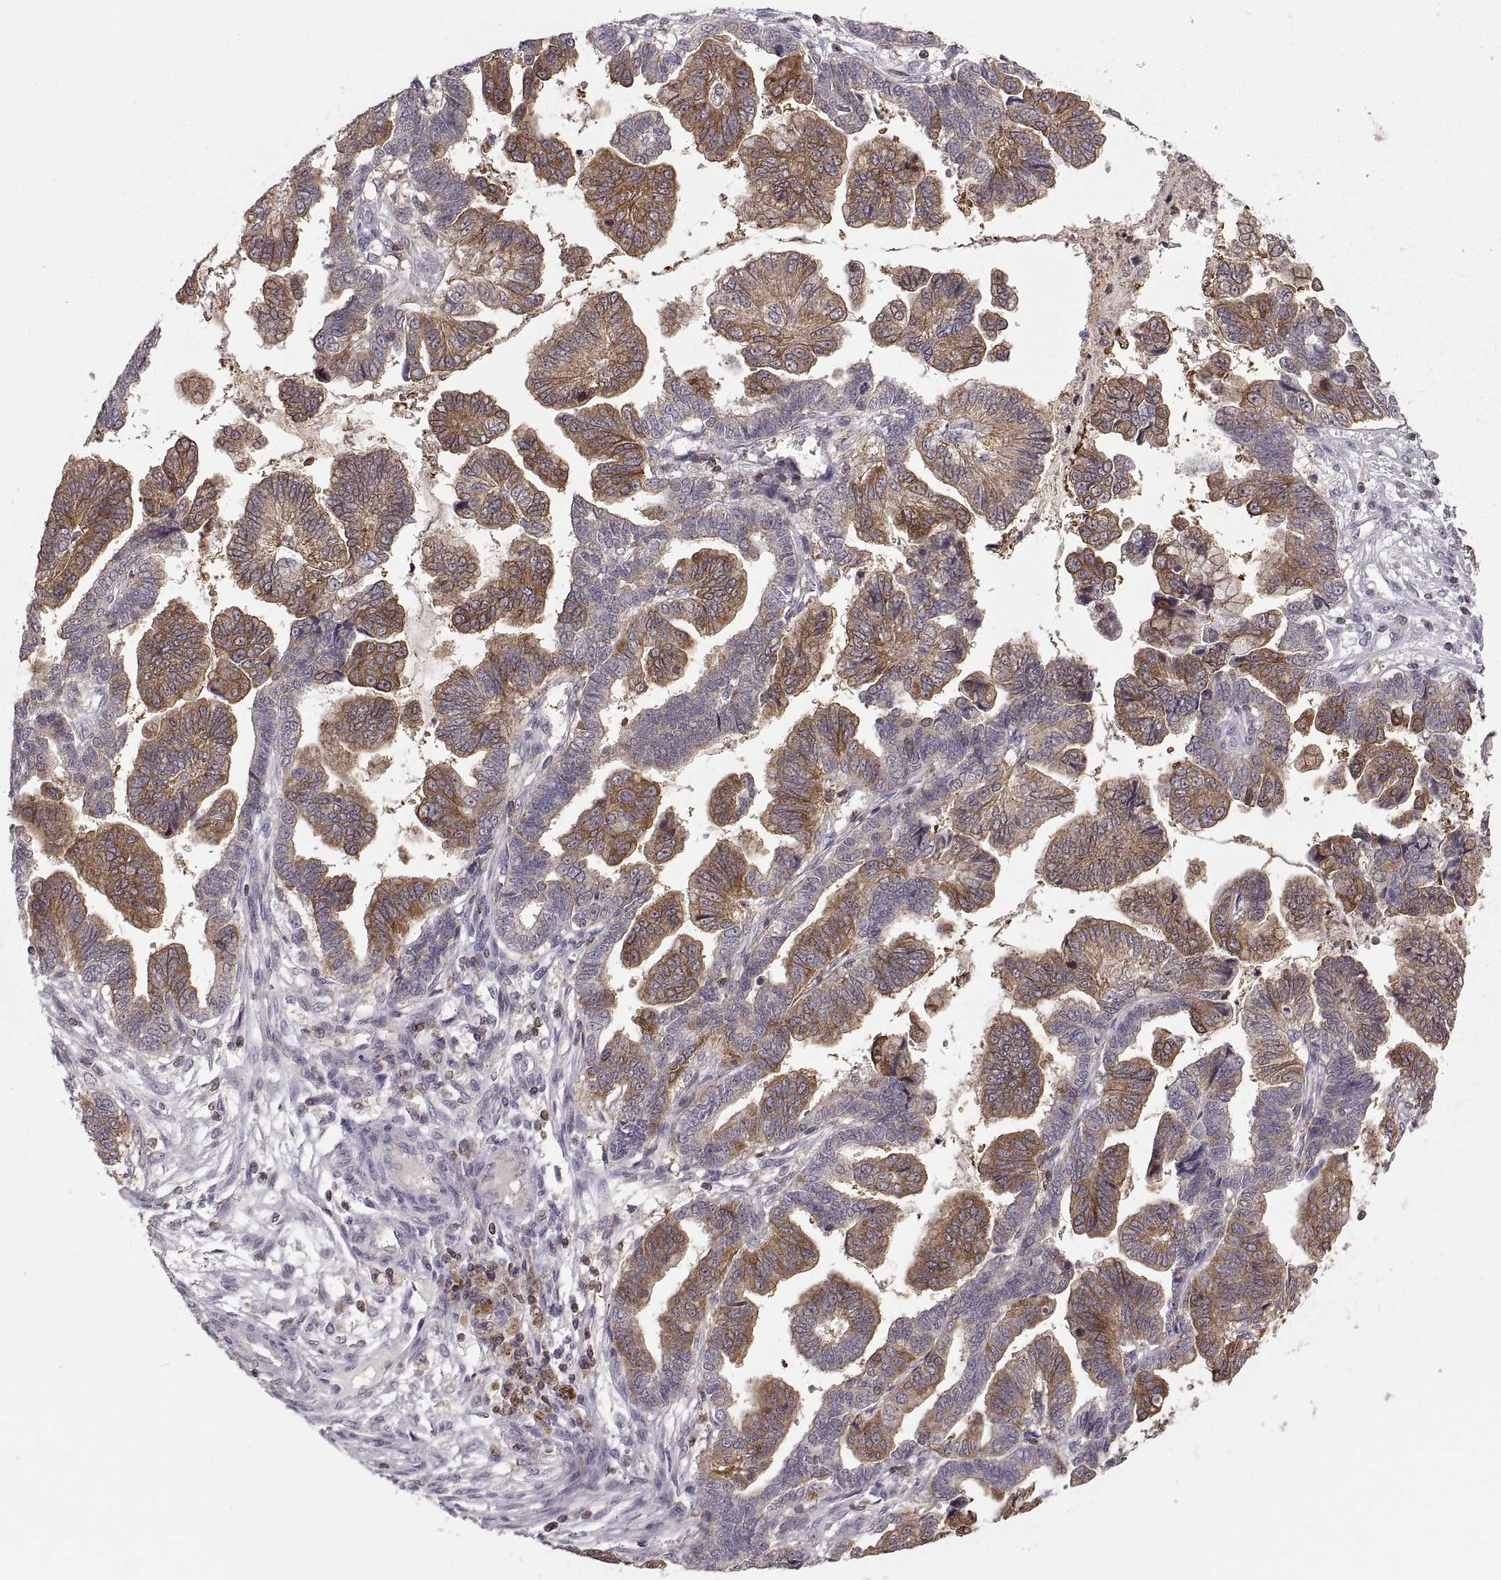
{"staining": {"intensity": "moderate", "quantity": "25%-75%", "location": "cytoplasmic/membranous"}, "tissue": "stomach cancer", "cell_type": "Tumor cells", "image_type": "cancer", "snomed": [{"axis": "morphology", "description": "Adenocarcinoma, NOS"}, {"axis": "topography", "description": "Stomach"}], "caption": "Stomach cancer tissue exhibits moderate cytoplasmic/membranous positivity in about 25%-75% of tumor cells", "gene": "EZR", "patient": {"sex": "male", "age": 83}}